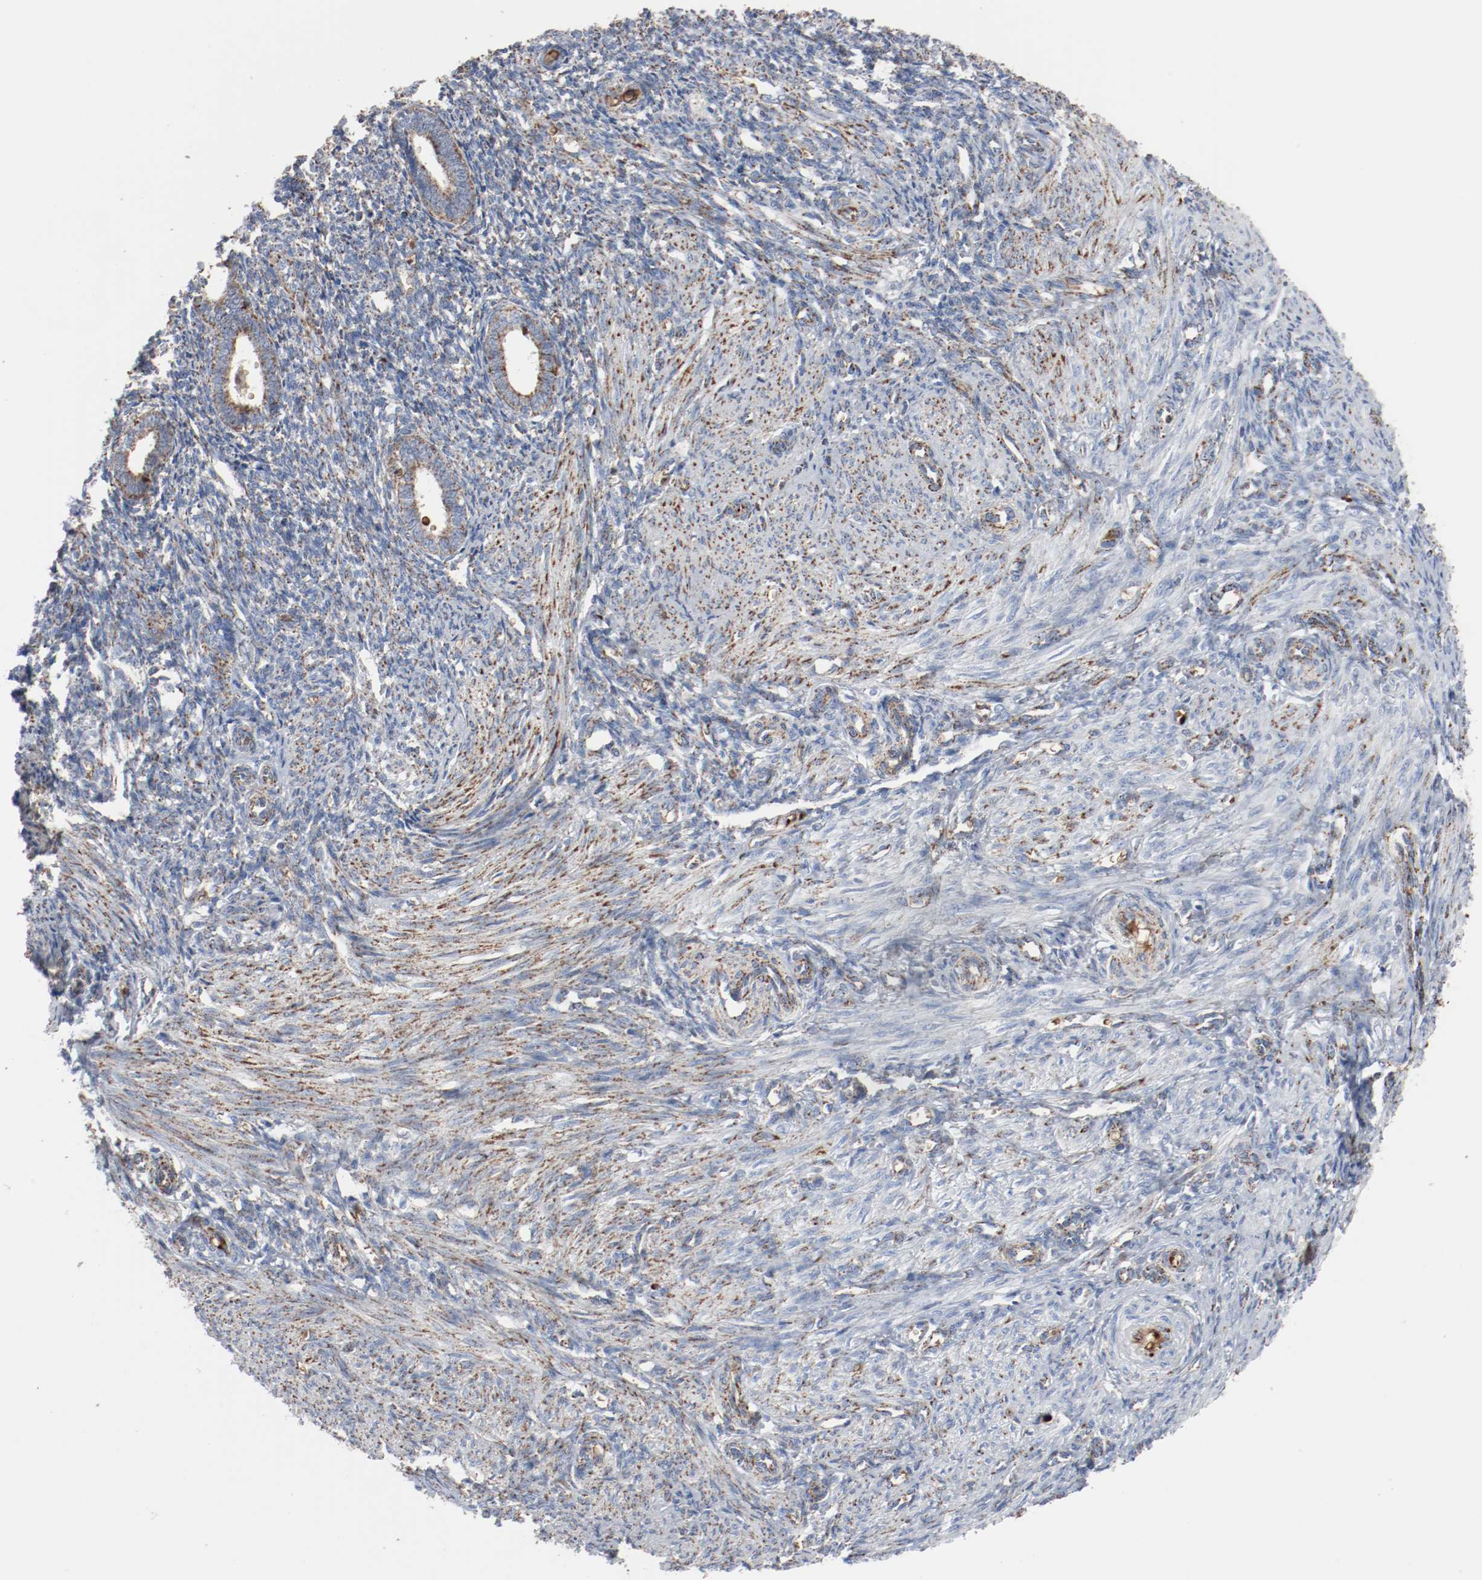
{"staining": {"intensity": "weak", "quantity": ">75%", "location": "cytoplasmic/membranous"}, "tissue": "endometrium", "cell_type": "Cells in endometrial stroma", "image_type": "normal", "snomed": [{"axis": "morphology", "description": "Normal tissue, NOS"}, {"axis": "topography", "description": "Endometrium"}], "caption": "Weak cytoplasmic/membranous staining is appreciated in about >75% of cells in endometrial stroma in benign endometrium.", "gene": "NDUFB8", "patient": {"sex": "female", "age": 27}}